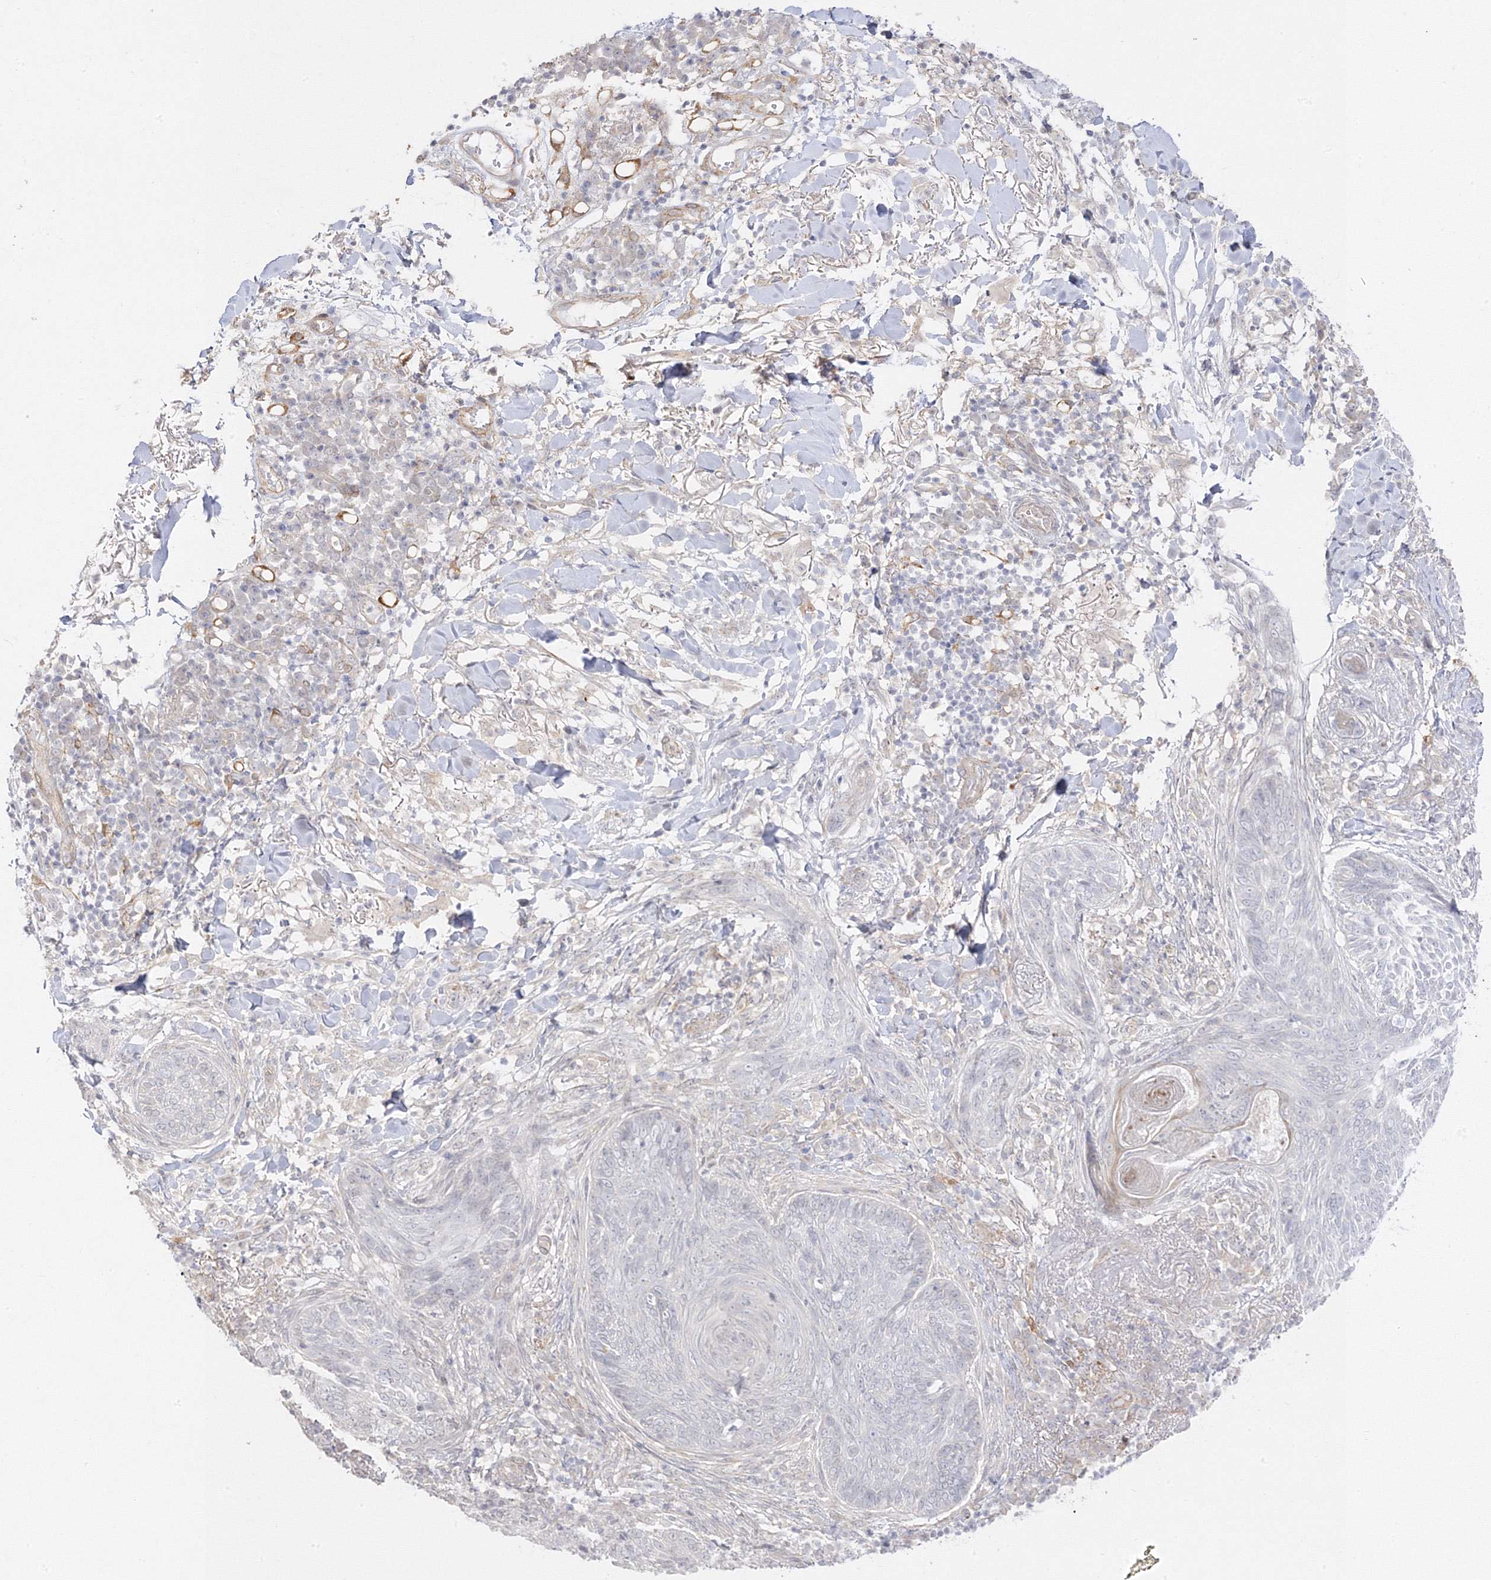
{"staining": {"intensity": "negative", "quantity": "none", "location": "none"}, "tissue": "skin cancer", "cell_type": "Tumor cells", "image_type": "cancer", "snomed": [{"axis": "morphology", "description": "Basal cell carcinoma"}, {"axis": "topography", "description": "Skin"}], "caption": "There is no significant expression in tumor cells of skin basal cell carcinoma.", "gene": "C2CD2", "patient": {"sex": "male", "age": 85}}